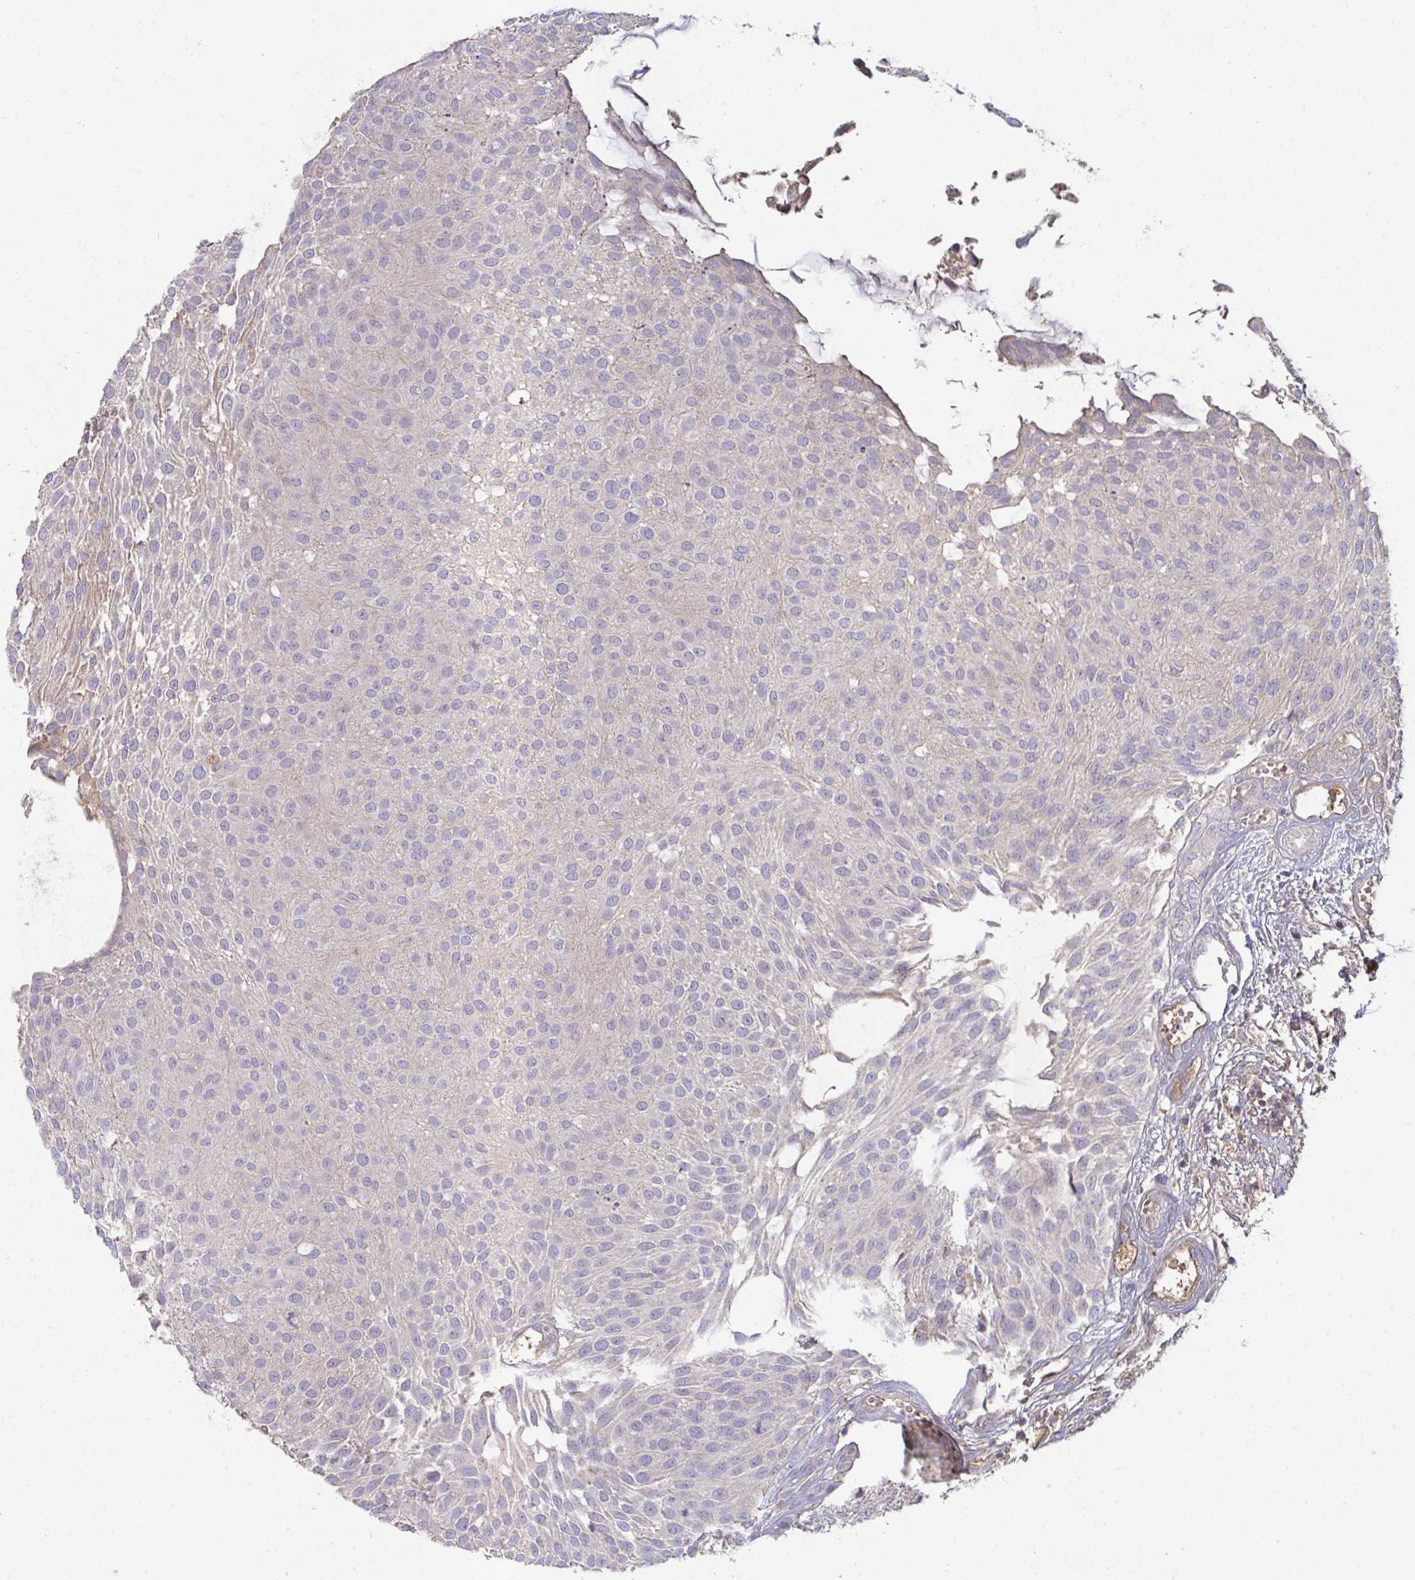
{"staining": {"intensity": "negative", "quantity": "none", "location": "none"}, "tissue": "urothelial cancer", "cell_type": "Tumor cells", "image_type": "cancer", "snomed": [{"axis": "morphology", "description": "Urothelial carcinoma, NOS"}, {"axis": "topography", "description": "Urinary bladder"}], "caption": "IHC of human urothelial cancer displays no expression in tumor cells. Brightfield microscopy of immunohistochemistry (IHC) stained with DAB (3,3'-diaminobenzidine) (brown) and hematoxylin (blue), captured at high magnification.", "gene": "HGFAC", "patient": {"sex": "male", "age": 84}}